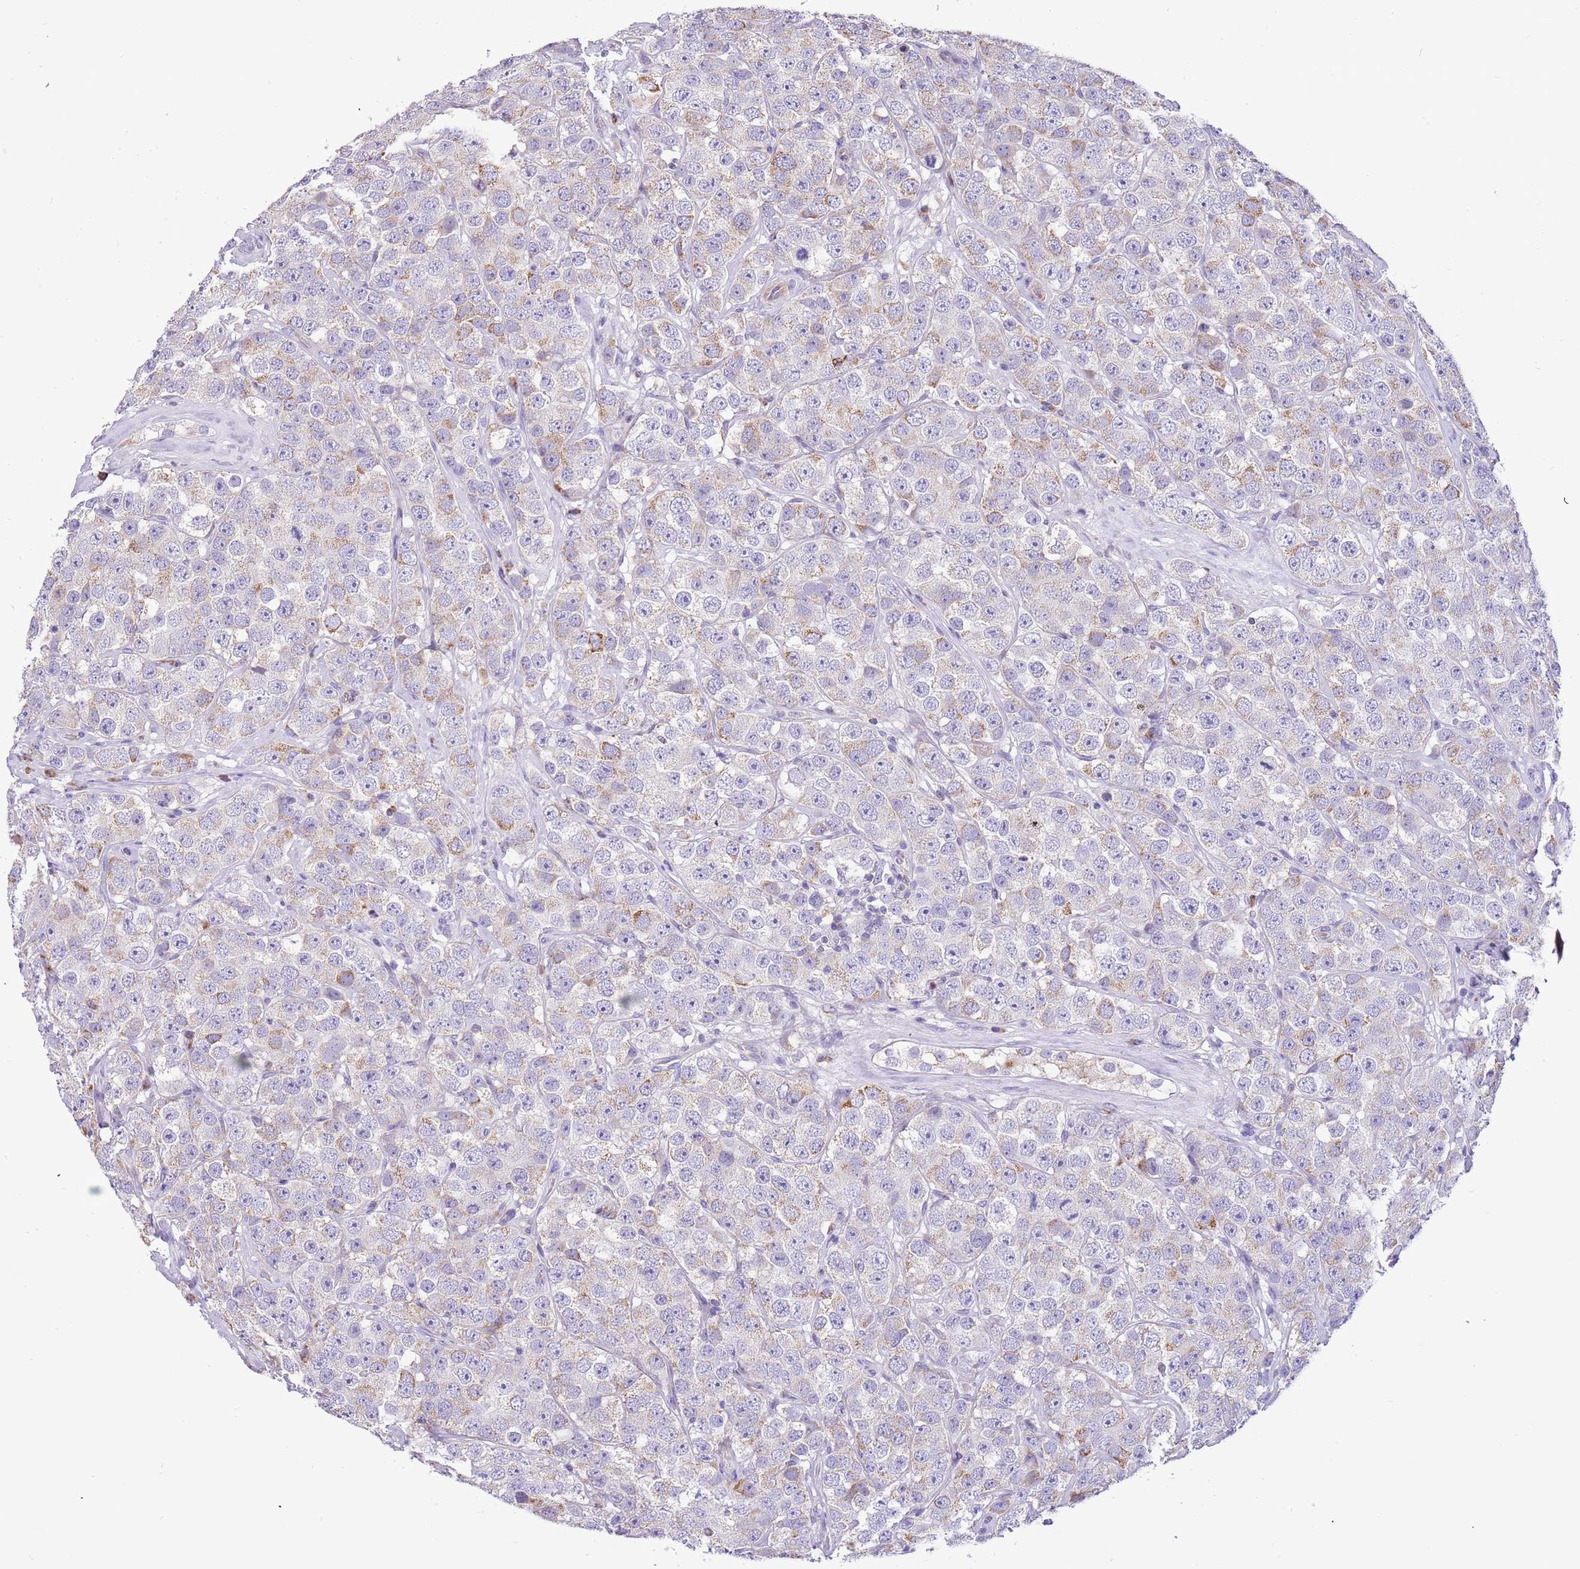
{"staining": {"intensity": "weak", "quantity": "<25%", "location": "cytoplasmic/membranous"}, "tissue": "testis cancer", "cell_type": "Tumor cells", "image_type": "cancer", "snomed": [{"axis": "morphology", "description": "Seminoma, NOS"}, {"axis": "topography", "description": "Testis"}], "caption": "DAB (3,3'-diaminobenzidine) immunohistochemical staining of human testis cancer reveals no significant staining in tumor cells.", "gene": "COX17", "patient": {"sex": "male", "age": 28}}